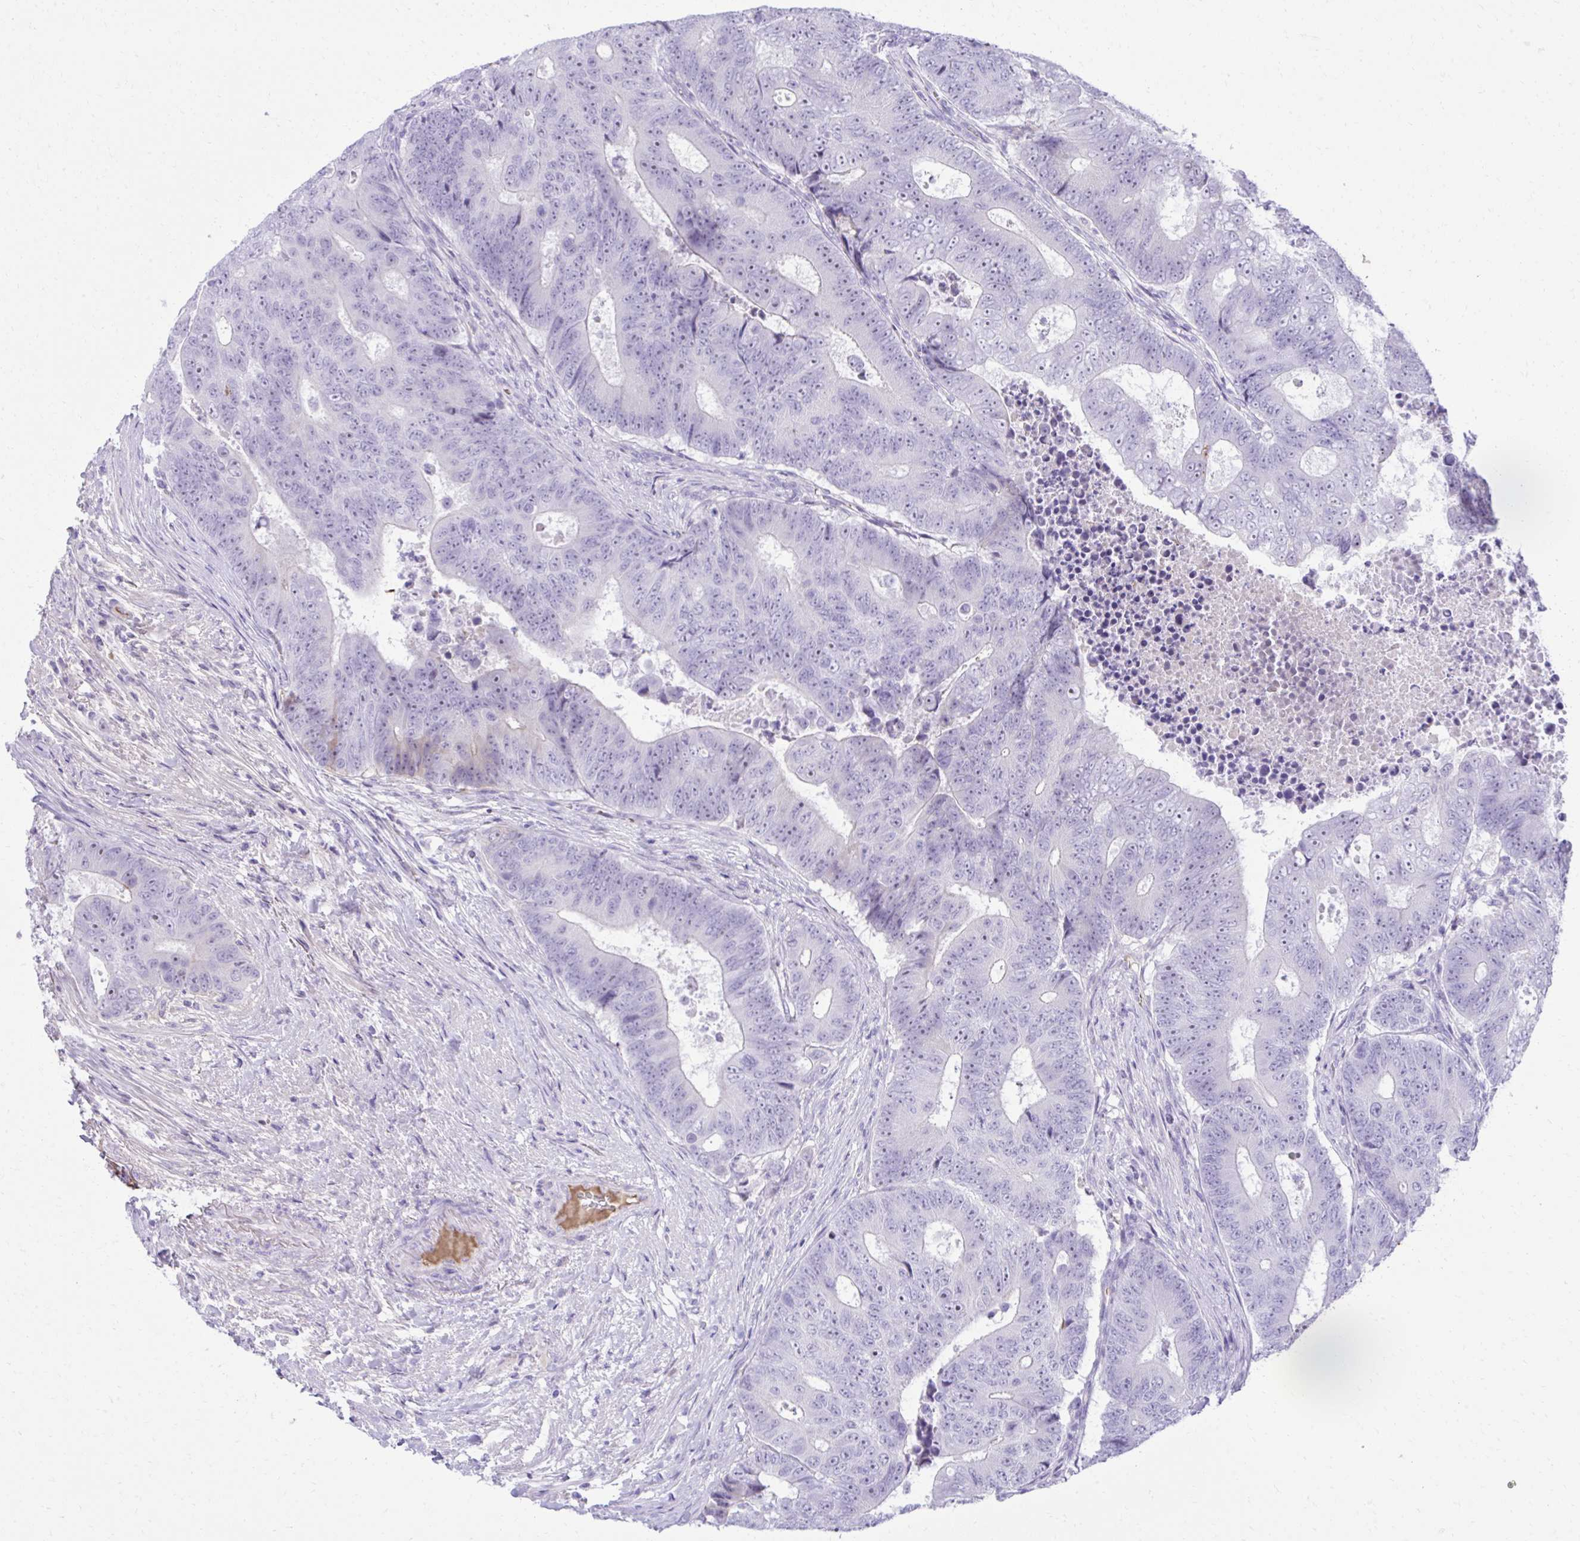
{"staining": {"intensity": "negative", "quantity": "none", "location": "none"}, "tissue": "colorectal cancer", "cell_type": "Tumor cells", "image_type": "cancer", "snomed": [{"axis": "morphology", "description": "Adenocarcinoma, NOS"}, {"axis": "topography", "description": "Colon"}], "caption": "Immunohistochemistry of human colorectal cancer (adenocarcinoma) reveals no positivity in tumor cells. (Stains: DAB (3,3'-diaminobenzidine) IHC with hematoxylin counter stain, Microscopy: brightfield microscopy at high magnification).", "gene": "PITPNM3", "patient": {"sex": "female", "age": 48}}